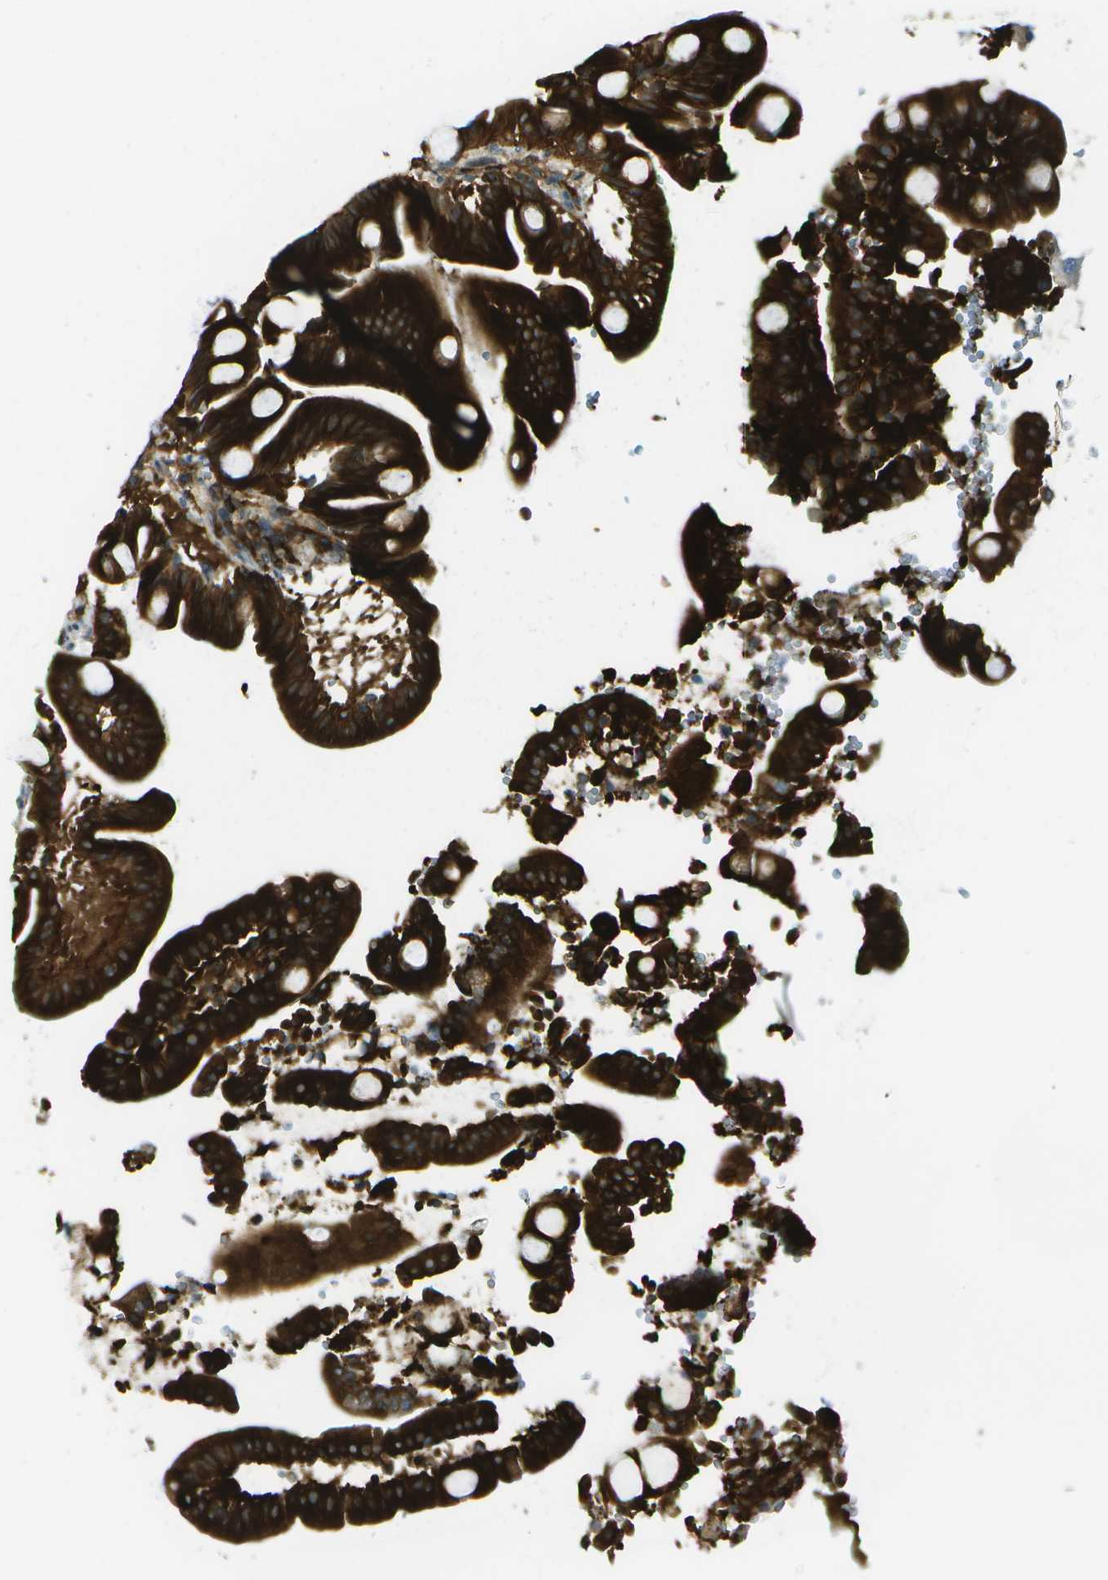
{"staining": {"intensity": "strong", "quantity": ">75%", "location": "cytoplasmic/membranous"}, "tissue": "duodenum", "cell_type": "Glandular cells", "image_type": "normal", "snomed": [{"axis": "morphology", "description": "Normal tissue, NOS"}, {"axis": "topography", "description": "Duodenum"}], "caption": "Human duodenum stained with a brown dye demonstrates strong cytoplasmic/membranous positive expression in approximately >75% of glandular cells.", "gene": "TMTC1", "patient": {"sex": "male", "age": 54}}